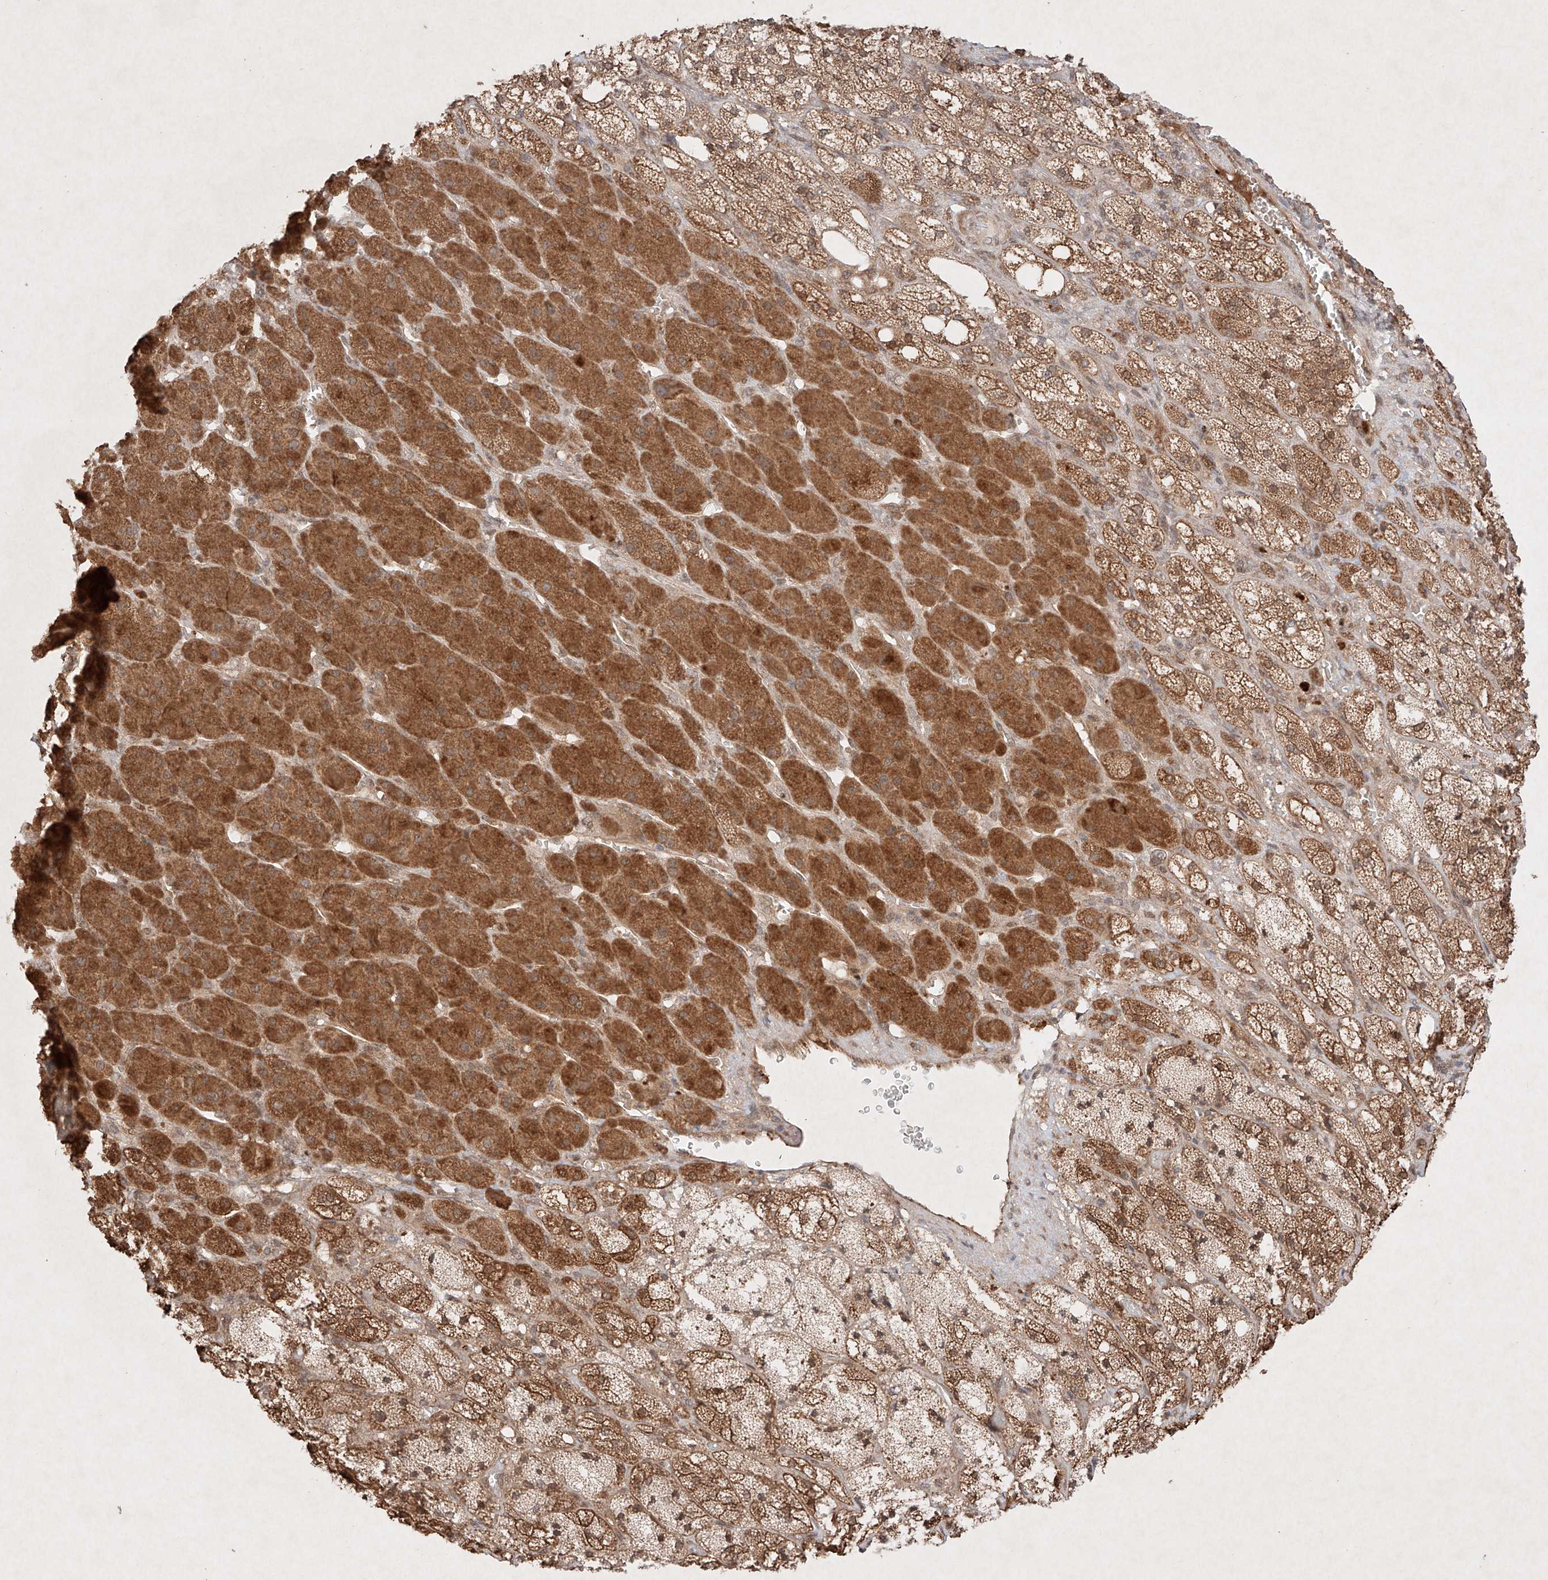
{"staining": {"intensity": "moderate", "quantity": ">75%", "location": "cytoplasmic/membranous"}, "tissue": "adrenal gland", "cell_type": "Glandular cells", "image_type": "normal", "snomed": [{"axis": "morphology", "description": "Normal tissue, NOS"}, {"axis": "topography", "description": "Adrenal gland"}], "caption": "Moderate cytoplasmic/membranous positivity for a protein is identified in approximately >75% of glandular cells of normal adrenal gland using immunohistochemistry (IHC).", "gene": "RNF31", "patient": {"sex": "male", "age": 61}}